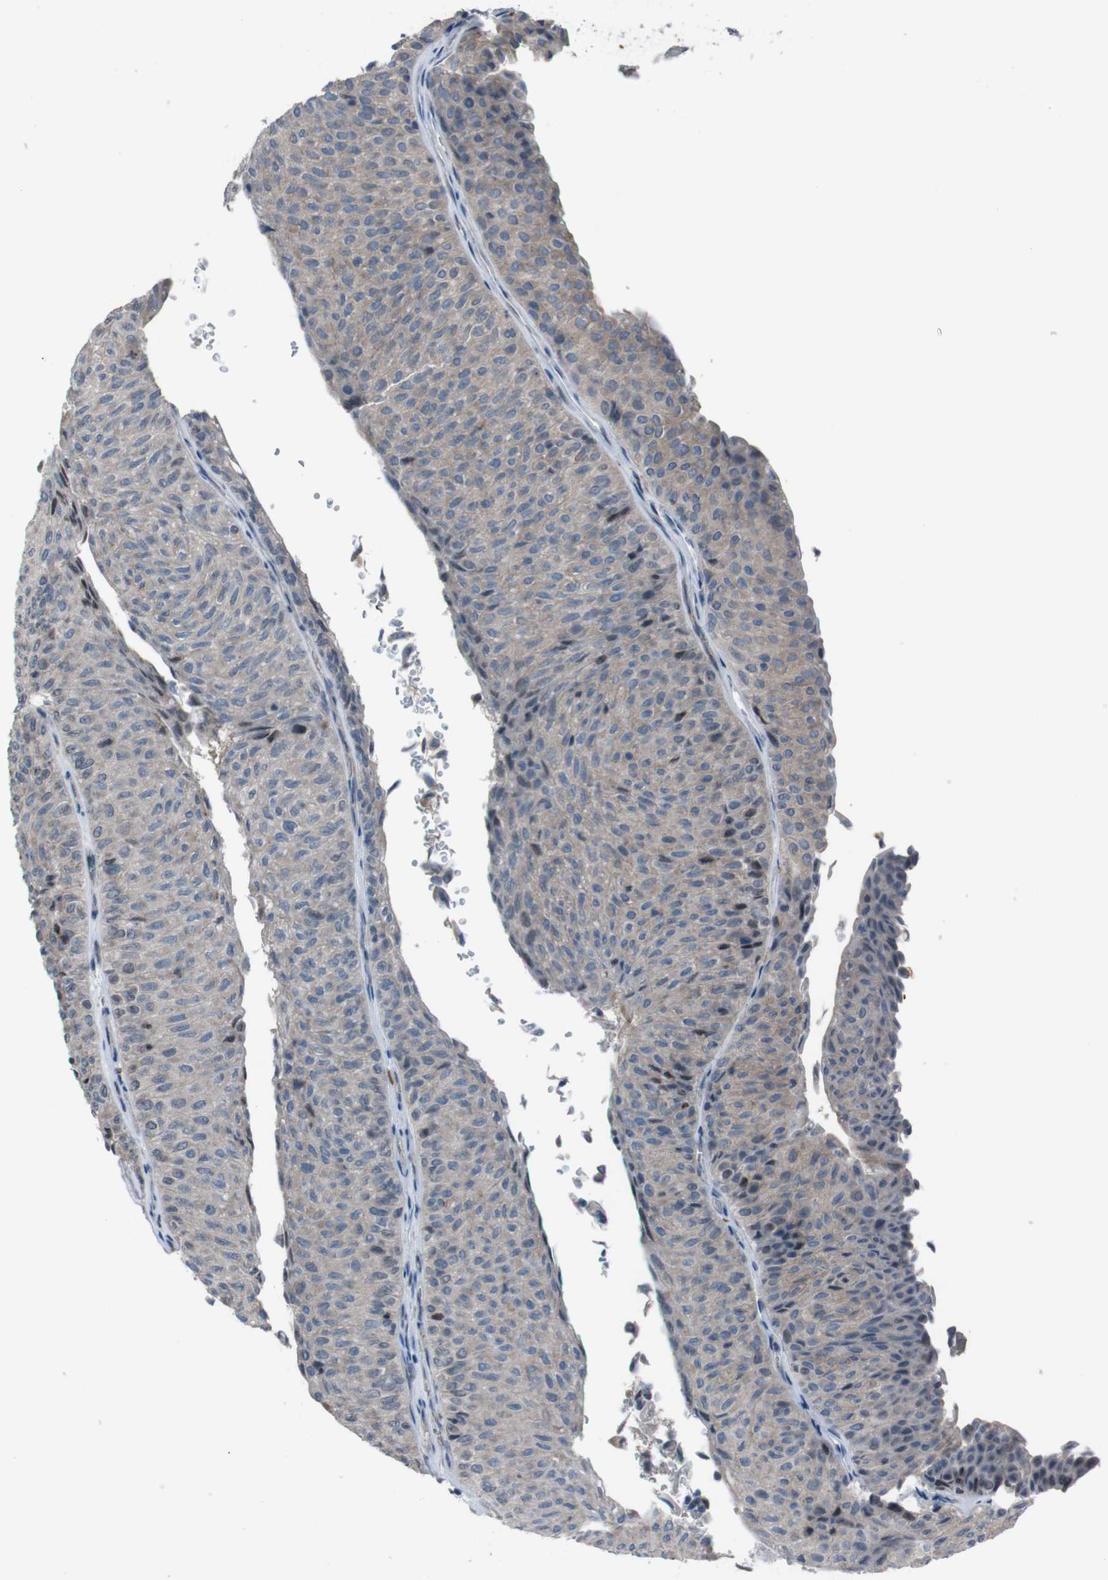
{"staining": {"intensity": "weak", "quantity": ">75%", "location": "cytoplasmic/membranous"}, "tissue": "urothelial cancer", "cell_type": "Tumor cells", "image_type": "cancer", "snomed": [{"axis": "morphology", "description": "Urothelial carcinoma, Low grade"}, {"axis": "topography", "description": "Urinary bladder"}], "caption": "A high-resolution photomicrograph shows immunohistochemistry (IHC) staining of urothelial carcinoma (low-grade), which reveals weak cytoplasmic/membranous positivity in approximately >75% of tumor cells. (DAB IHC with brightfield microscopy, high magnification).", "gene": "EFNA5", "patient": {"sex": "male", "age": 78}}